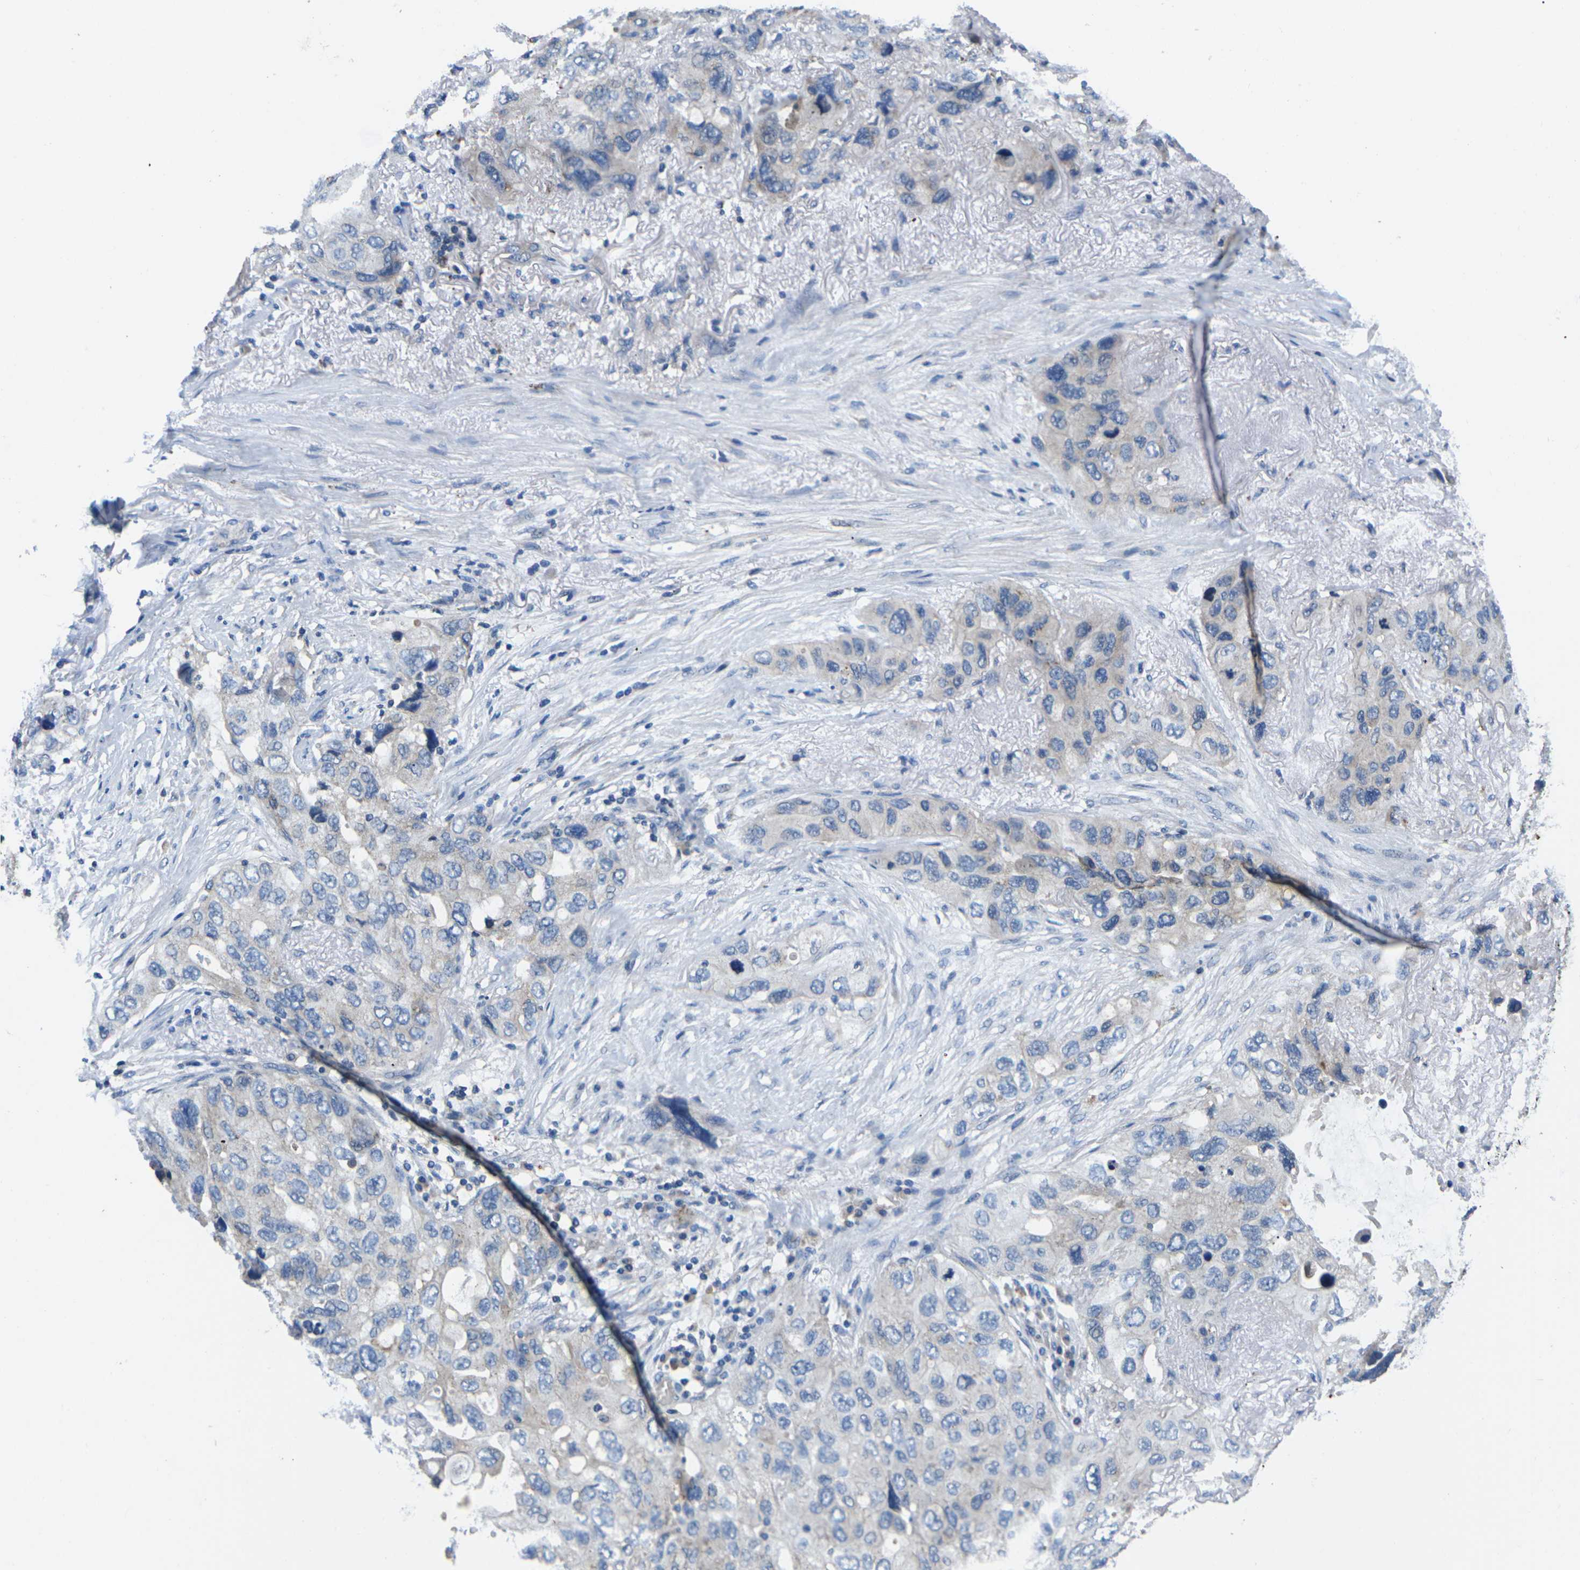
{"staining": {"intensity": "weak", "quantity": "25%-75%", "location": "cytoplasmic/membranous"}, "tissue": "lung cancer", "cell_type": "Tumor cells", "image_type": "cancer", "snomed": [{"axis": "morphology", "description": "Squamous cell carcinoma, NOS"}, {"axis": "topography", "description": "Lung"}], "caption": "A histopathology image showing weak cytoplasmic/membranous expression in about 25%-75% of tumor cells in lung cancer (squamous cell carcinoma), as visualized by brown immunohistochemical staining.", "gene": "PDCD6IP", "patient": {"sex": "female", "age": 73}}